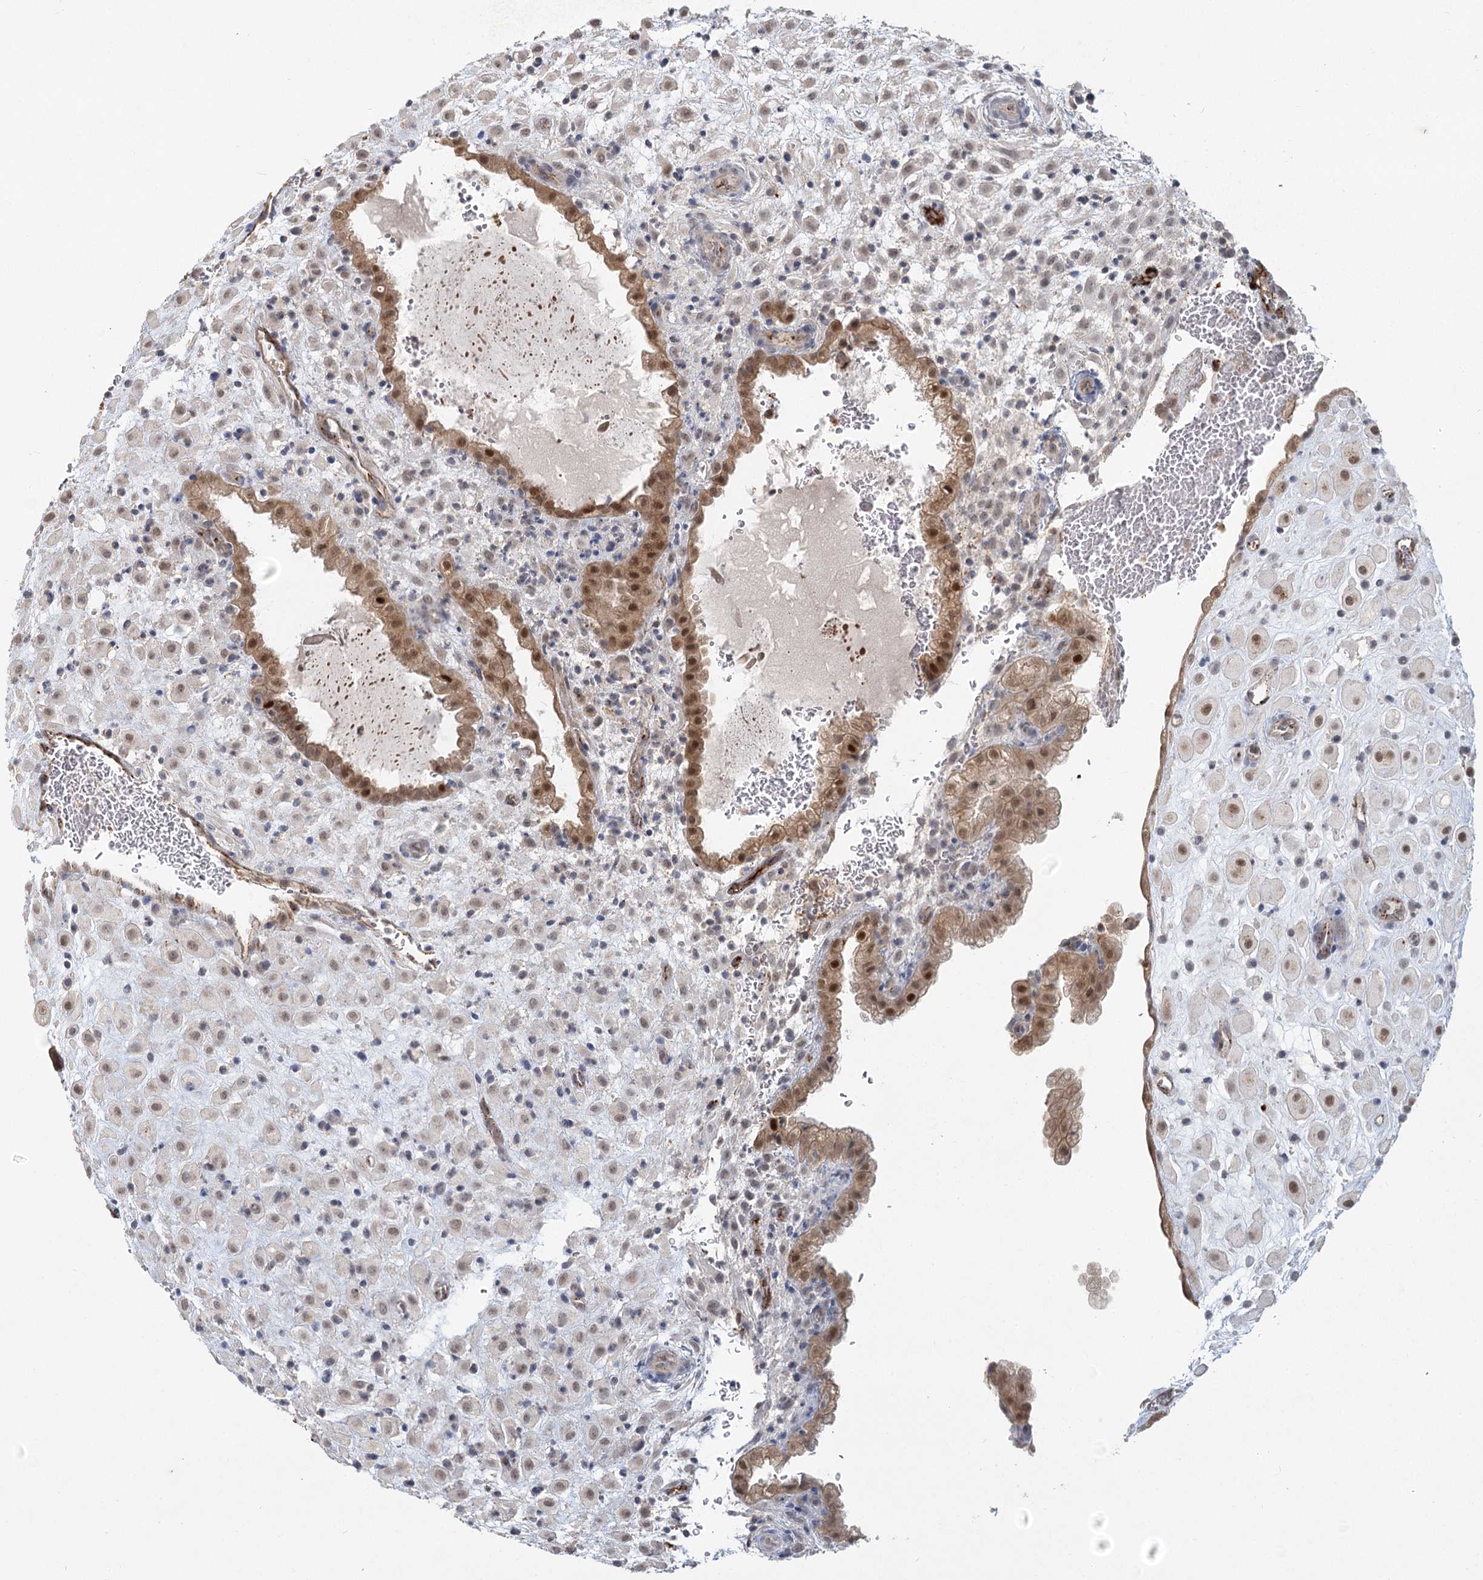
{"staining": {"intensity": "moderate", "quantity": "<25%", "location": "nuclear"}, "tissue": "placenta", "cell_type": "Decidual cells", "image_type": "normal", "snomed": [{"axis": "morphology", "description": "Normal tissue, NOS"}, {"axis": "topography", "description": "Placenta"}], "caption": "A brown stain highlights moderate nuclear staining of a protein in decidual cells of unremarkable human placenta. (DAB (3,3'-diaminobenzidine) = brown stain, brightfield microscopy at high magnification).", "gene": "KBTBD4", "patient": {"sex": "female", "age": 35}}